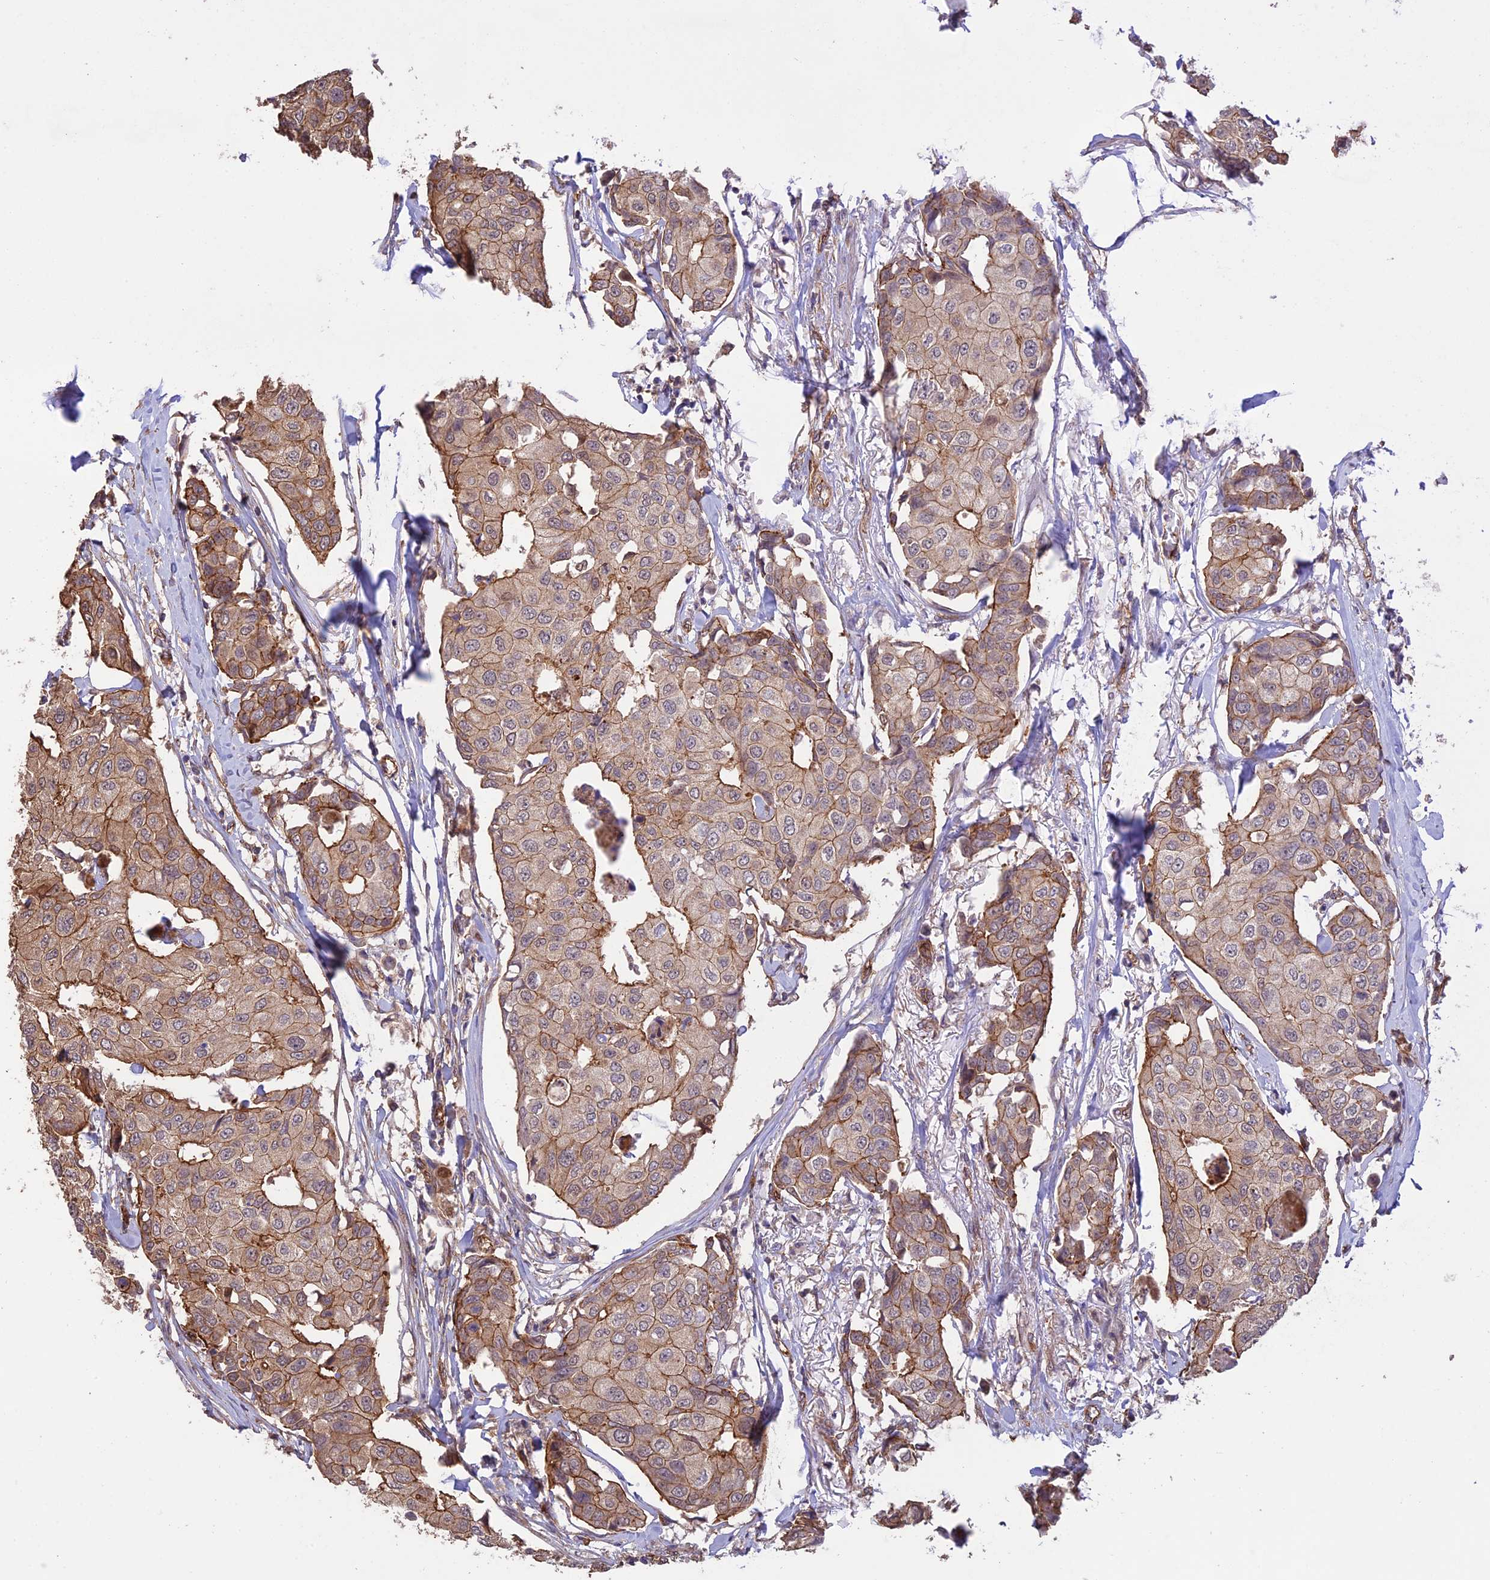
{"staining": {"intensity": "moderate", "quantity": ">75%", "location": "cytoplasmic/membranous"}, "tissue": "breast cancer", "cell_type": "Tumor cells", "image_type": "cancer", "snomed": [{"axis": "morphology", "description": "Duct carcinoma"}, {"axis": "topography", "description": "Breast"}], "caption": "IHC staining of breast cancer (infiltrating ductal carcinoma), which exhibits medium levels of moderate cytoplasmic/membranous expression in approximately >75% of tumor cells indicating moderate cytoplasmic/membranous protein positivity. The staining was performed using DAB (brown) for protein detection and nuclei were counterstained in hematoxylin (blue).", "gene": "HOMER2", "patient": {"sex": "female", "age": 80}}